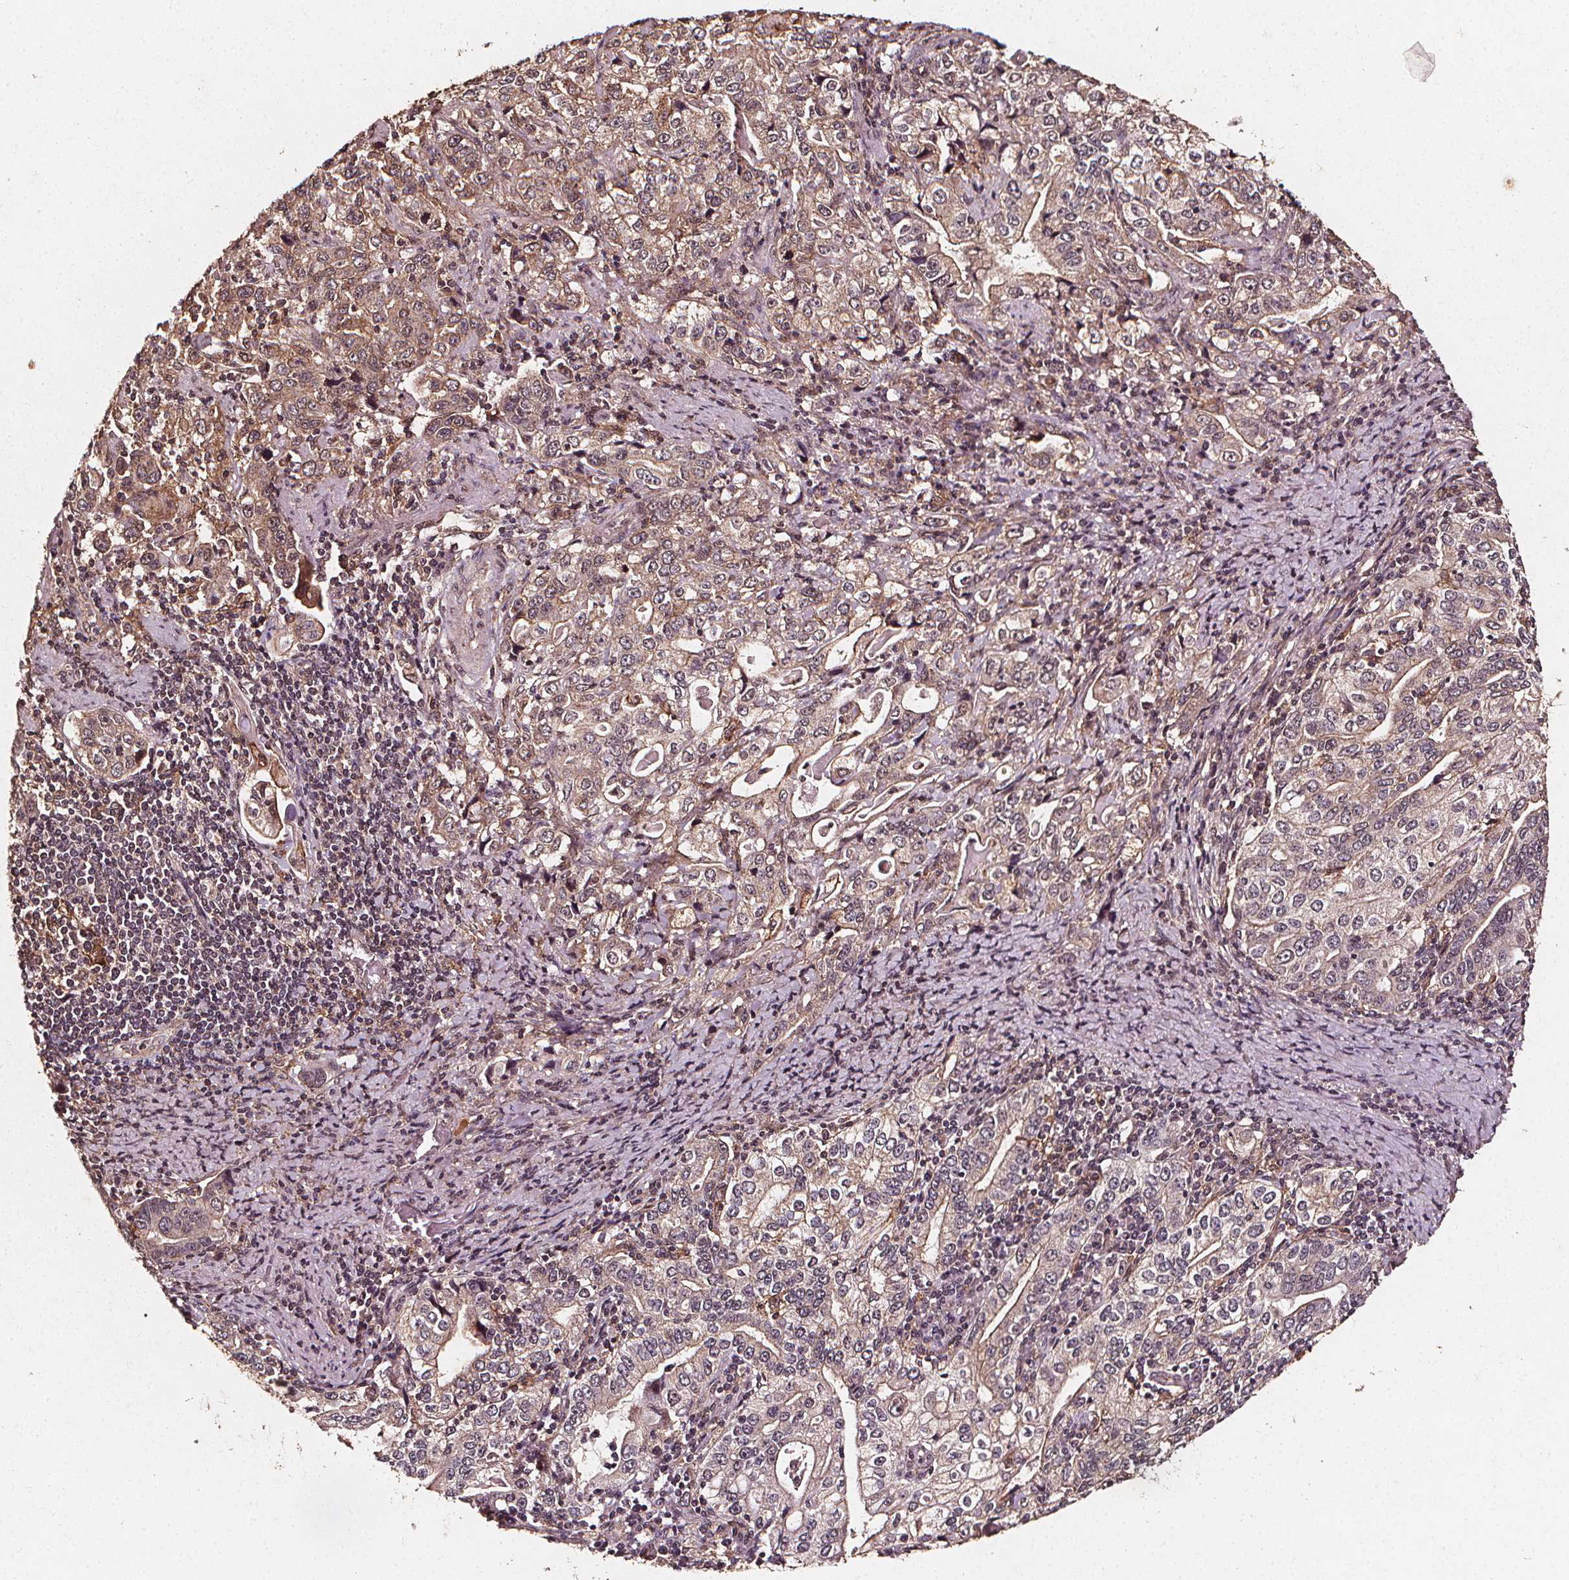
{"staining": {"intensity": "weak", "quantity": "25%-75%", "location": "cytoplasmic/membranous"}, "tissue": "stomach cancer", "cell_type": "Tumor cells", "image_type": "cancer", "snomed": [{"axis": "morphology", "description": "Adenocarcinoma, NOS"}, {"axis": "topography", "description": "Stomach, lower"}], "caption": "Immunohistochemistry staining of stomach adenocarcinoma, which shows low levels of weak cytoplasmic/membranous expression in approximately 25%-75% of tumor cells indicating weak cytoplasmic/membranous protein expression. The staining was performed using DAB (brown) for protein detection and nuclei were counterstained in hematoxylin (blue).", "gene": "ABCA1", "patient": {"sex": "female", "age": 72}}